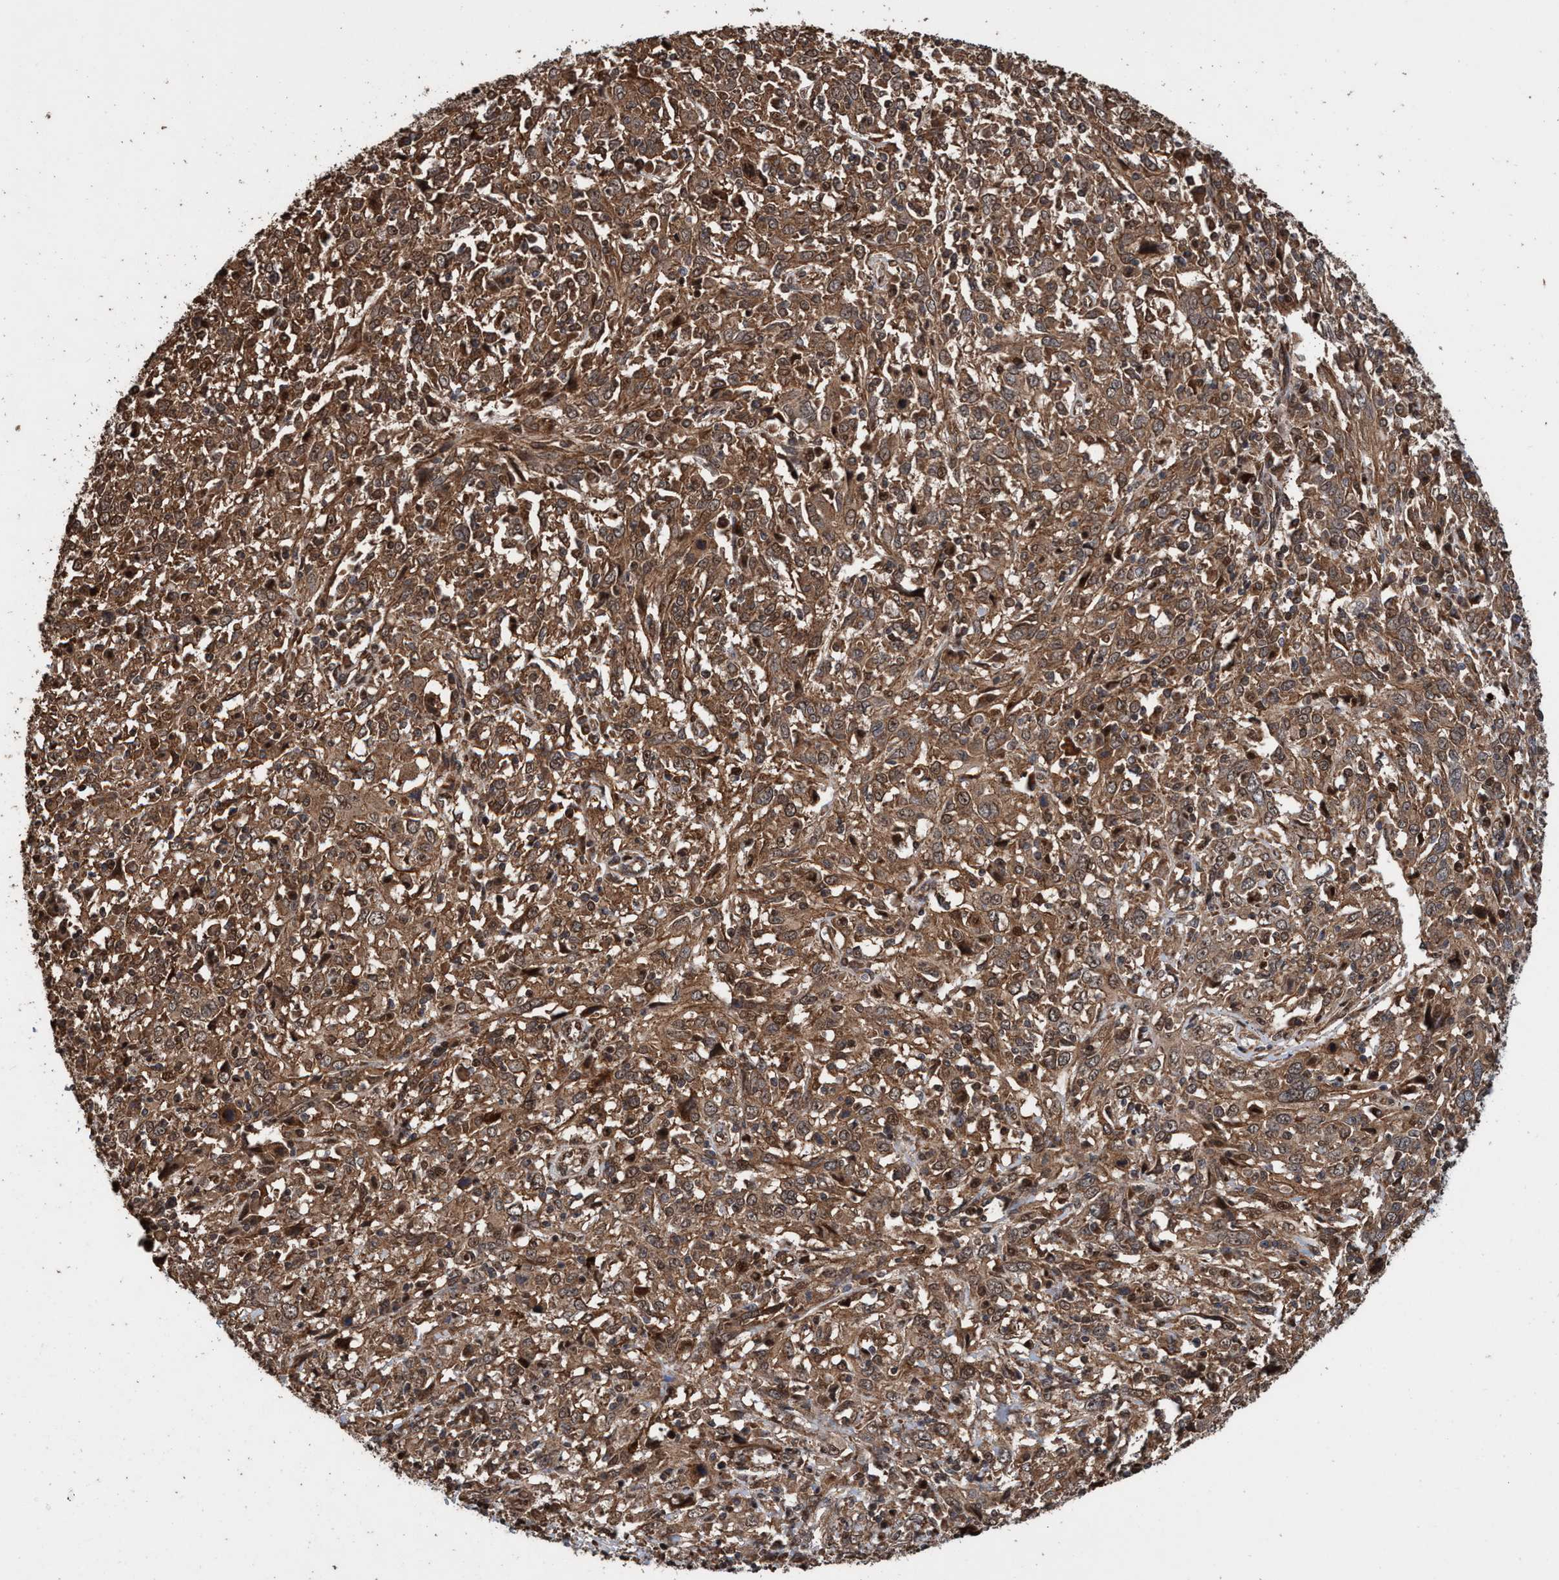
{"staining": {"intensity": "moderate", "quantity": ">75%", "location": "cytoplasmic/membranous,nuclear"}, "tissue": "cervical cancer", "cell_type": "Tumor cells", "image_type": "cancer", "snomed": [{"axis": "morphology", "description": "Squamous cell carcinoma, NOS"}, {"axis": "topography", "description": "Cervix"}], "caption": "Immunohistochemical staining of cervical cancer (squamous cell carcinoma) reveals moderate cytoplasmic/membranous and nuclear protein expression in about >75% of tumor cells.", "gene": "TRPC7", "patient": {"sex": "female", "age": 46}}